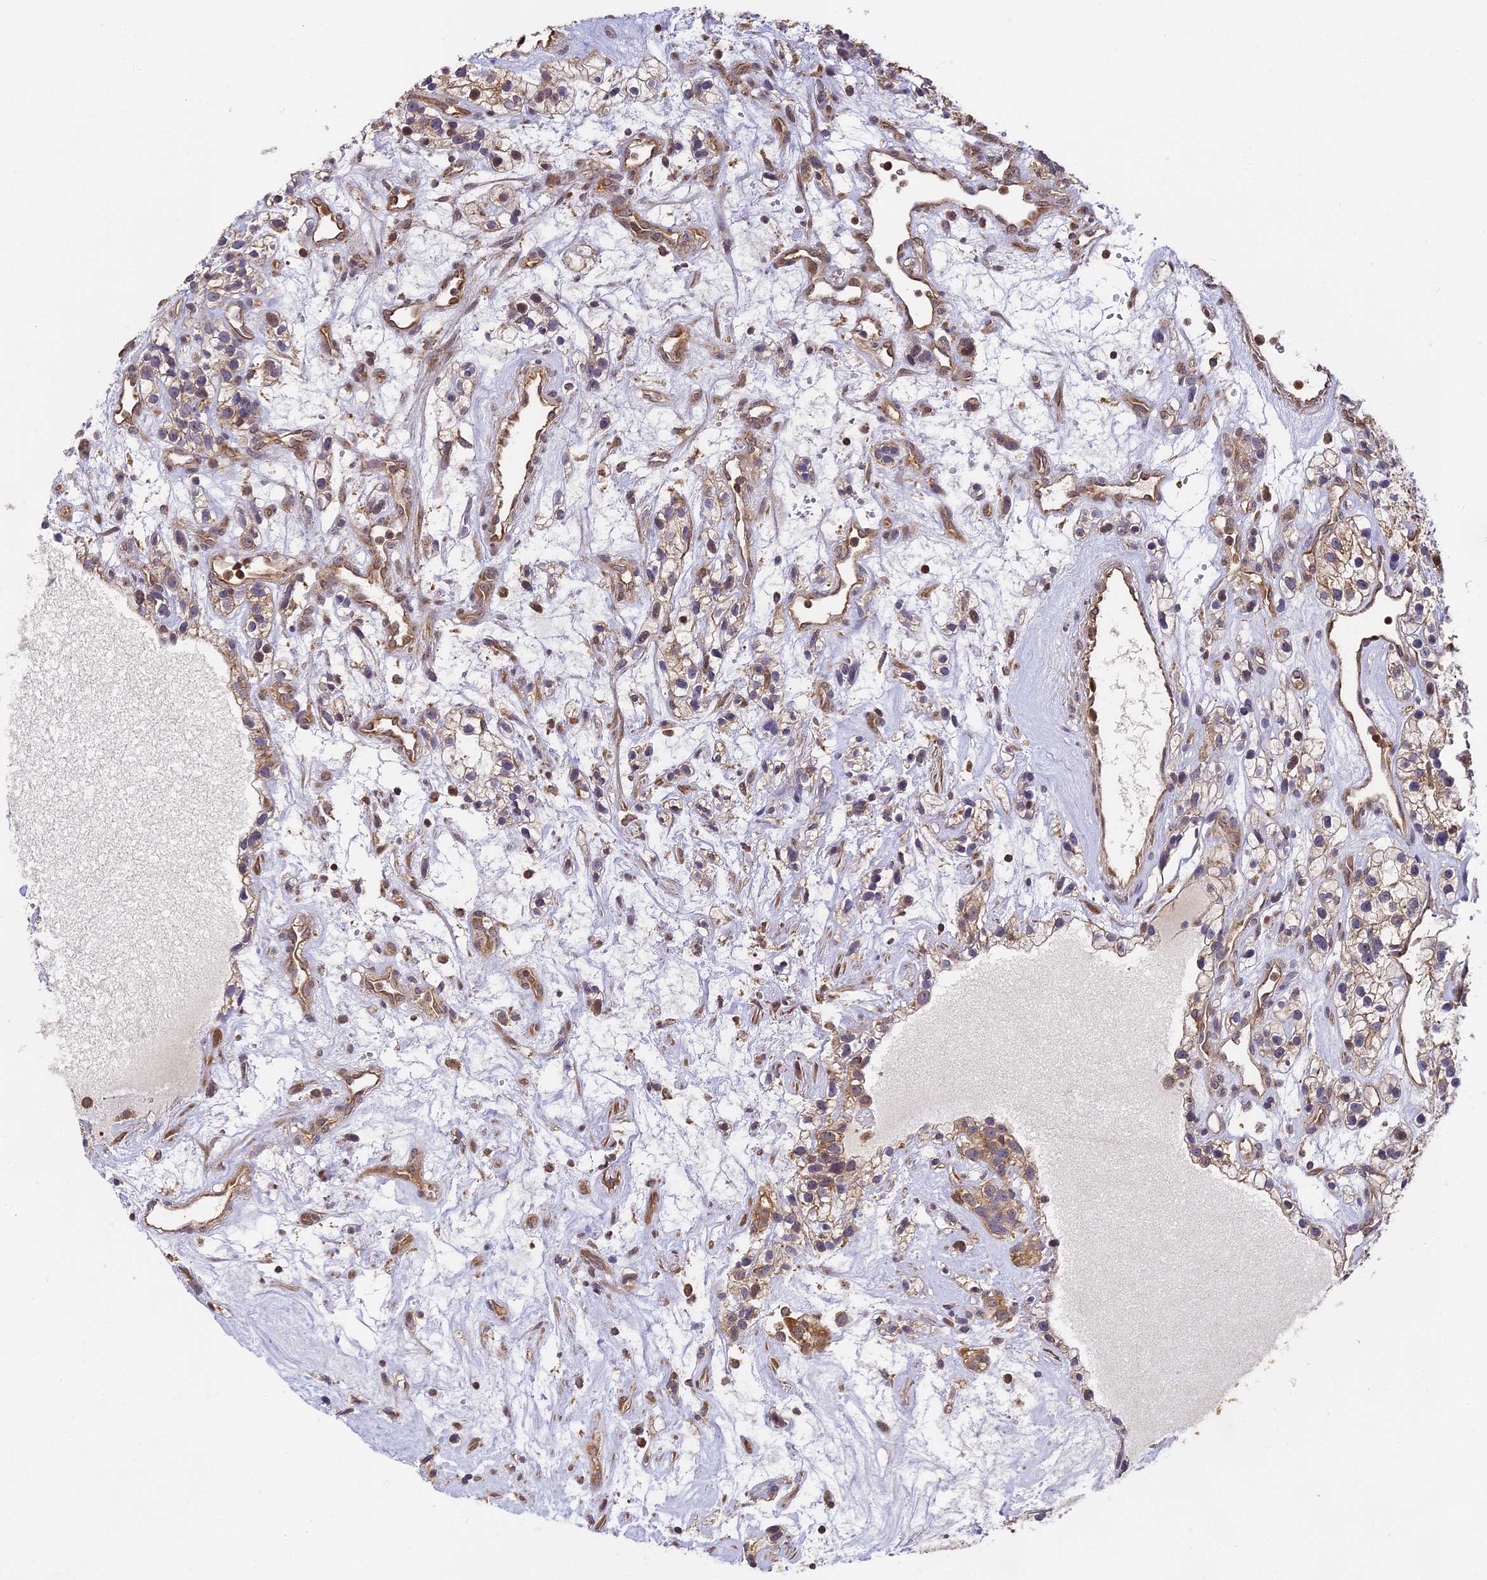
{"staining": {"intensity": "moderate", "quantity": ">75%", "location": "cytoplasmic/membranous"}, "tissue": "renal cancer", "cell_type": "Tumor cells", "image_type": "cancer", "snomed": [{"axis": "morphology", "description": "Adenocarcinoma, NOS"}, {"axis": "topography", "description": "Kidney"}], "caption": "High-power microscopy captured an IHC histopathology image of renal cancer, revealing moderate cytoplasmic/membranous positivity in approximately >75% of tumor cells.", "gene": "ZNF443", "patient": {"sex": "female", "age": 57}}